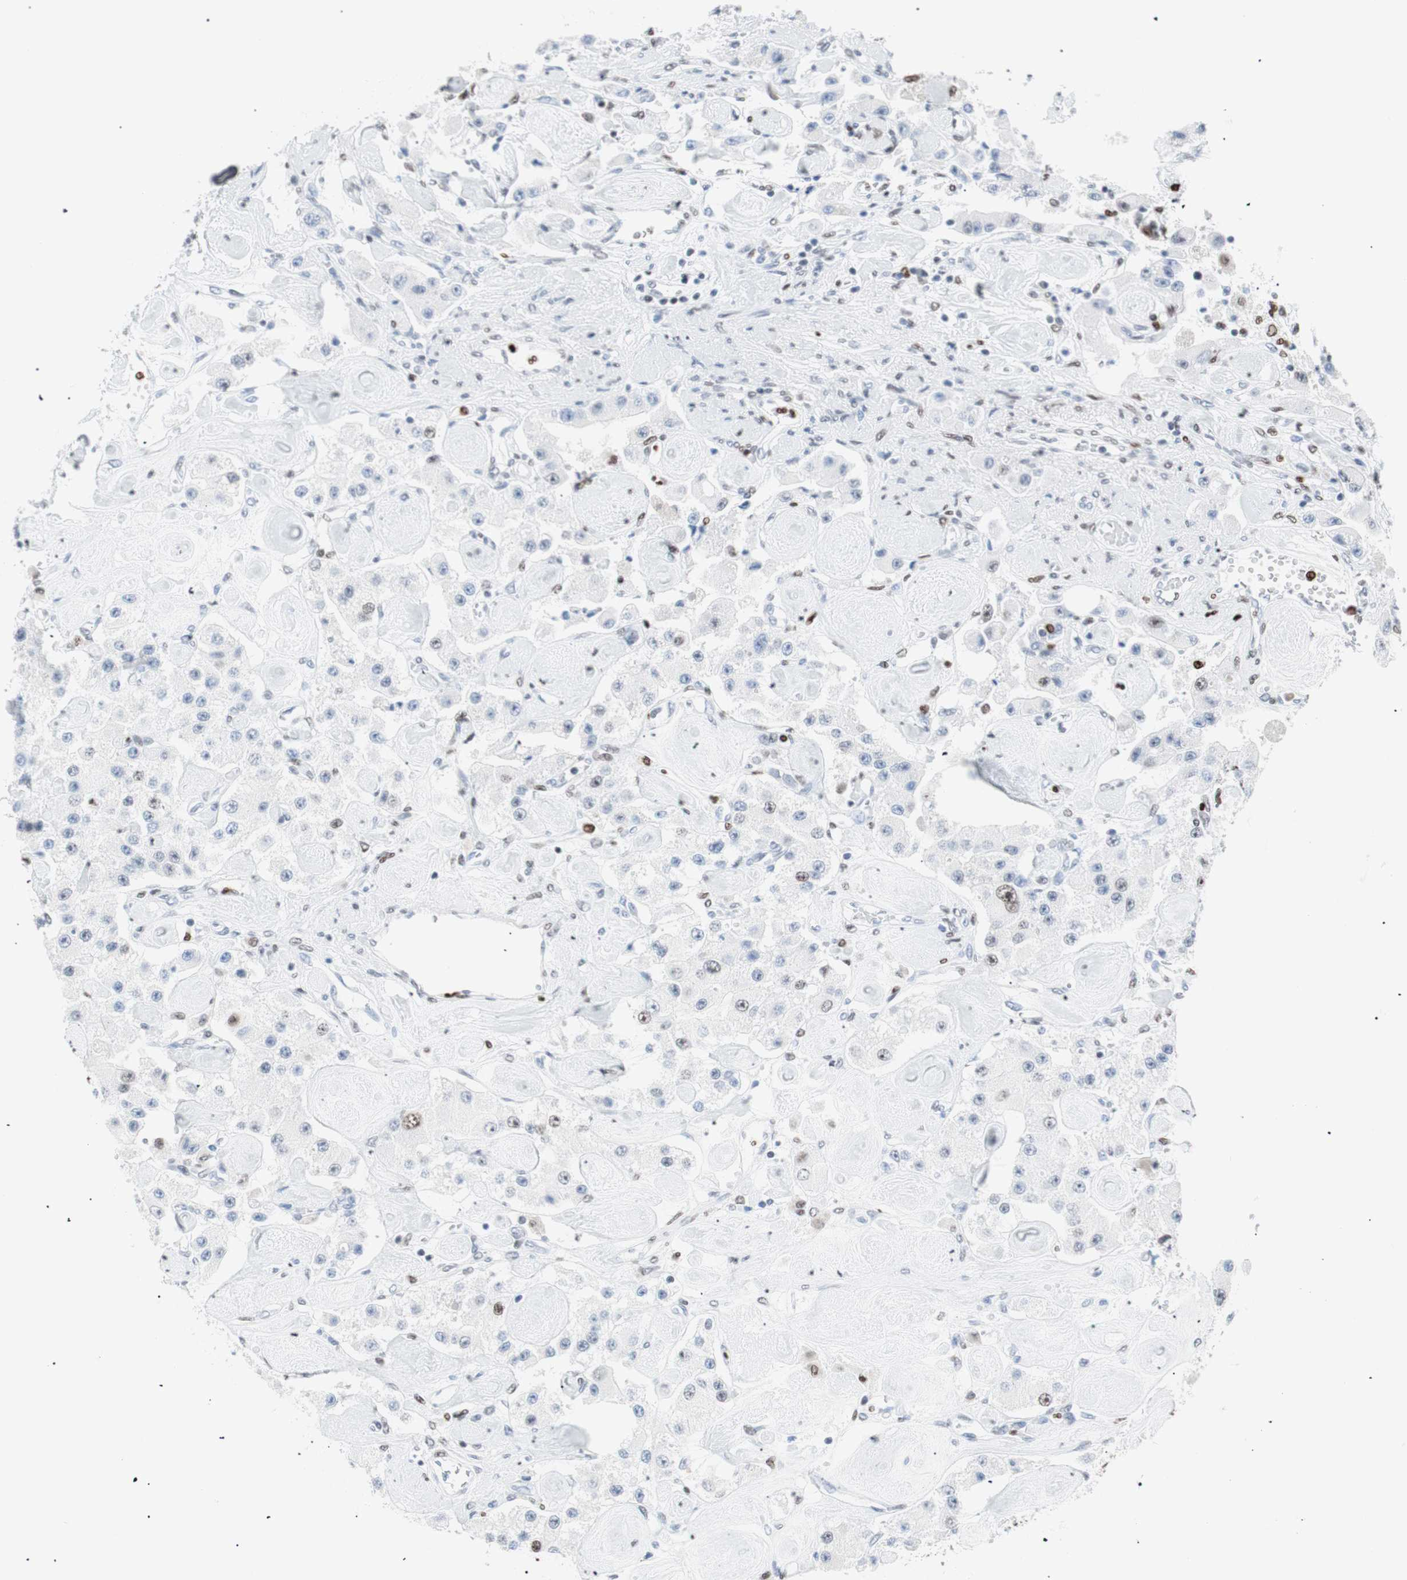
{"staining": {"intensity": "negative", "quantity": "none", "location": "none"}, "tissue": "carcinoid", "cell_type": "Tumor cells", "image_type": "cancer", "snomed": [{"axis": "morphology", "description": "Carcinoid, malignant, NOS"}, {"axis": "topography", "description": "Pancreas"}], "caption": "Protein analysis of carcinoid (malignant) displays no significant positivity in tumor cells.", "gene": "CEBPB", "patient": {"sex": "male", "age": 41}}